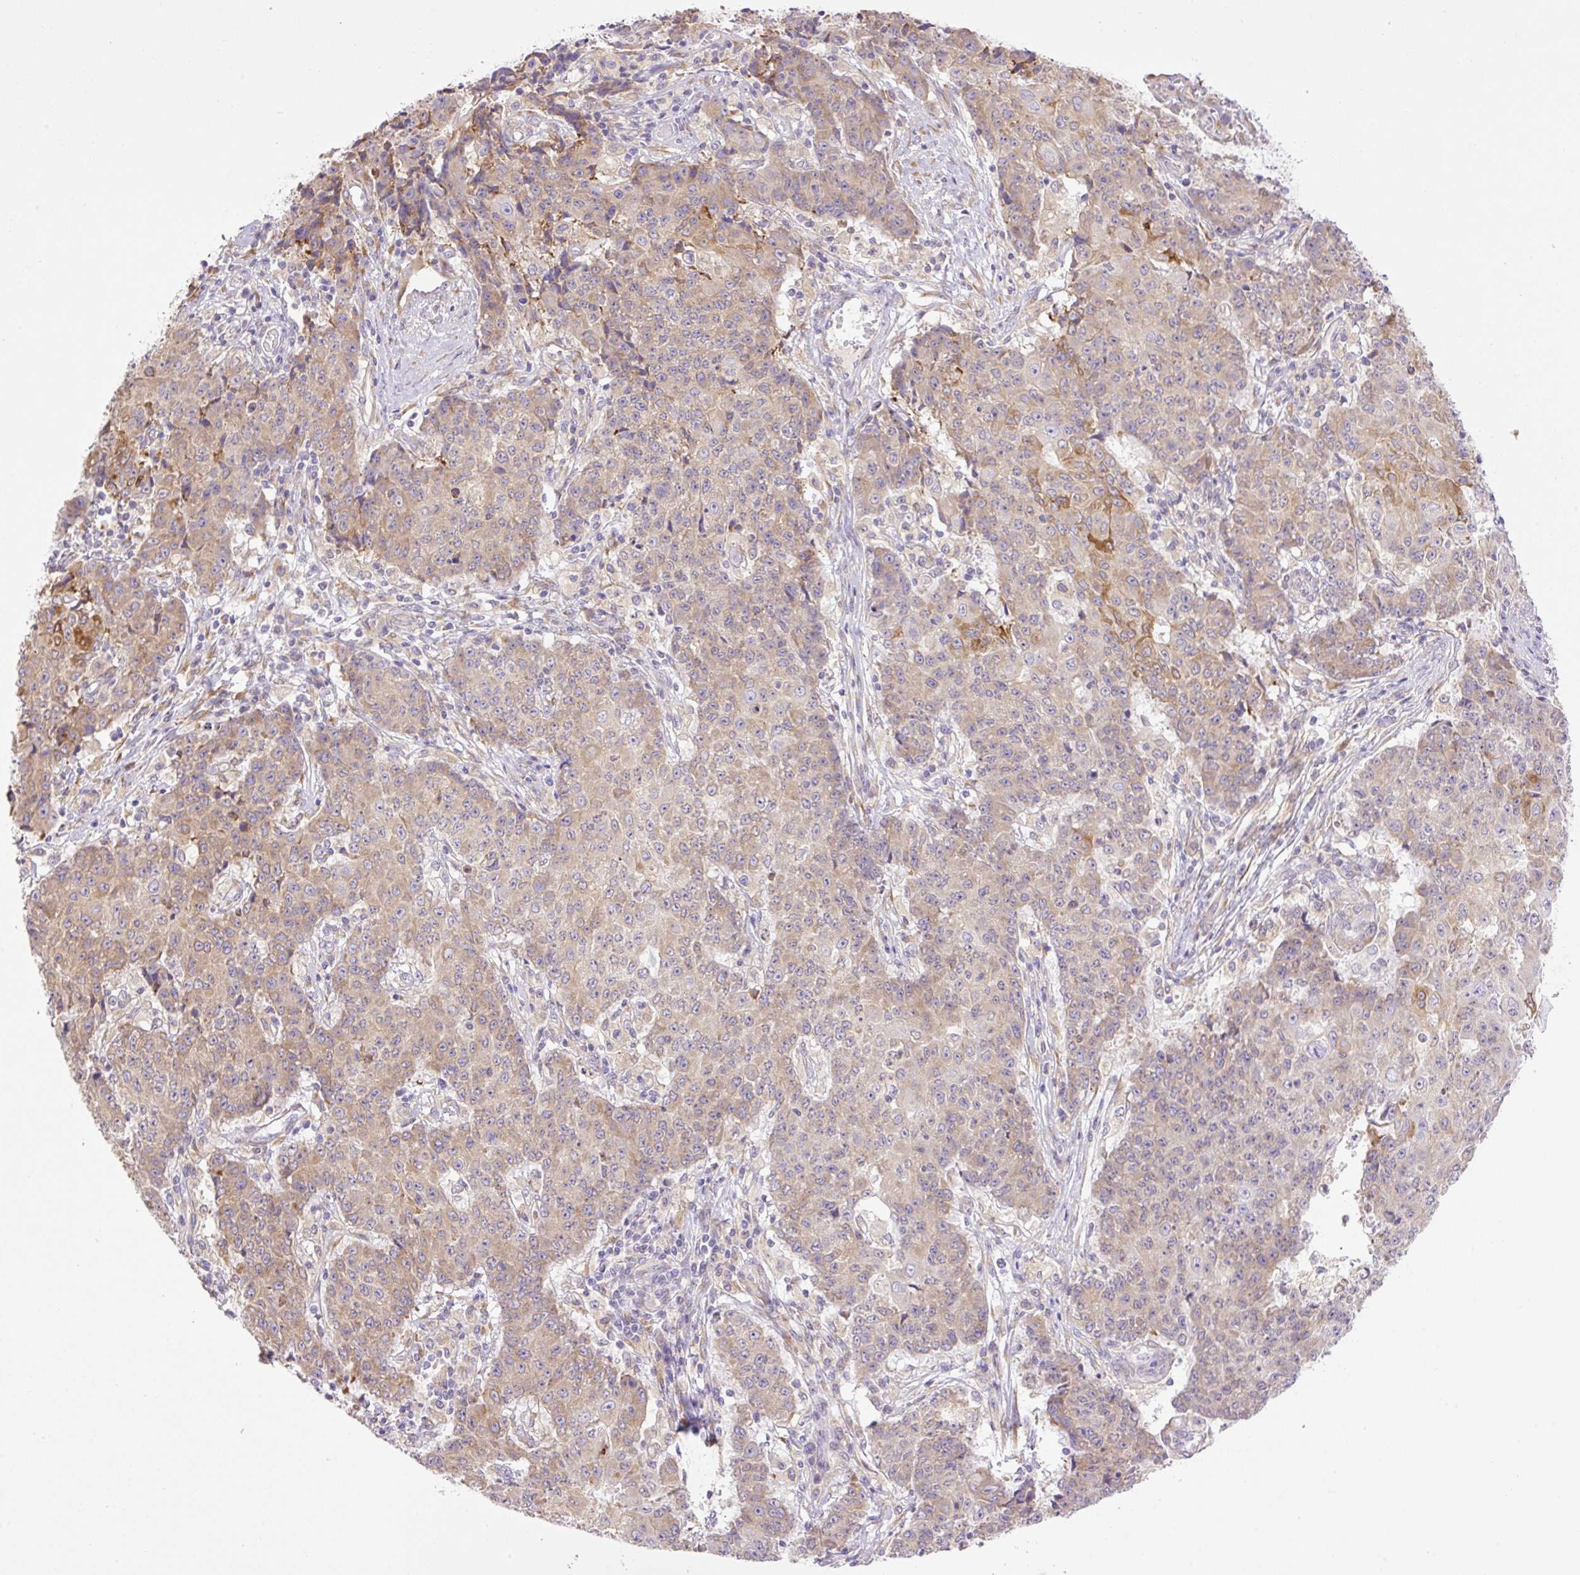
{"staining": {"intensity": "moderate", "quantity": "25%-75%", "location": "cytoplasmic/membranous"}, "tissue": "ovarian cancer", "cell_type": "Tumor cells", "image_type": "cancer", "snomed": [{"axis": "morphology", "description": "Carcinoma, endometroid"}, {"axis": "topography", "description": "Ovary"}], "caption": "The histopathology image demonstrates a brown stain indicating the presence of a protein in the cytoplasmic/membranous of tumor cells in ovarian endometroid carcinoma. (Stains: DAB in brown, nuclei in blue, Microscopy: brightfield microscopy at high magnification).", "gene": "POFUT1", "patient": {"sex": "female", "age": 42}}